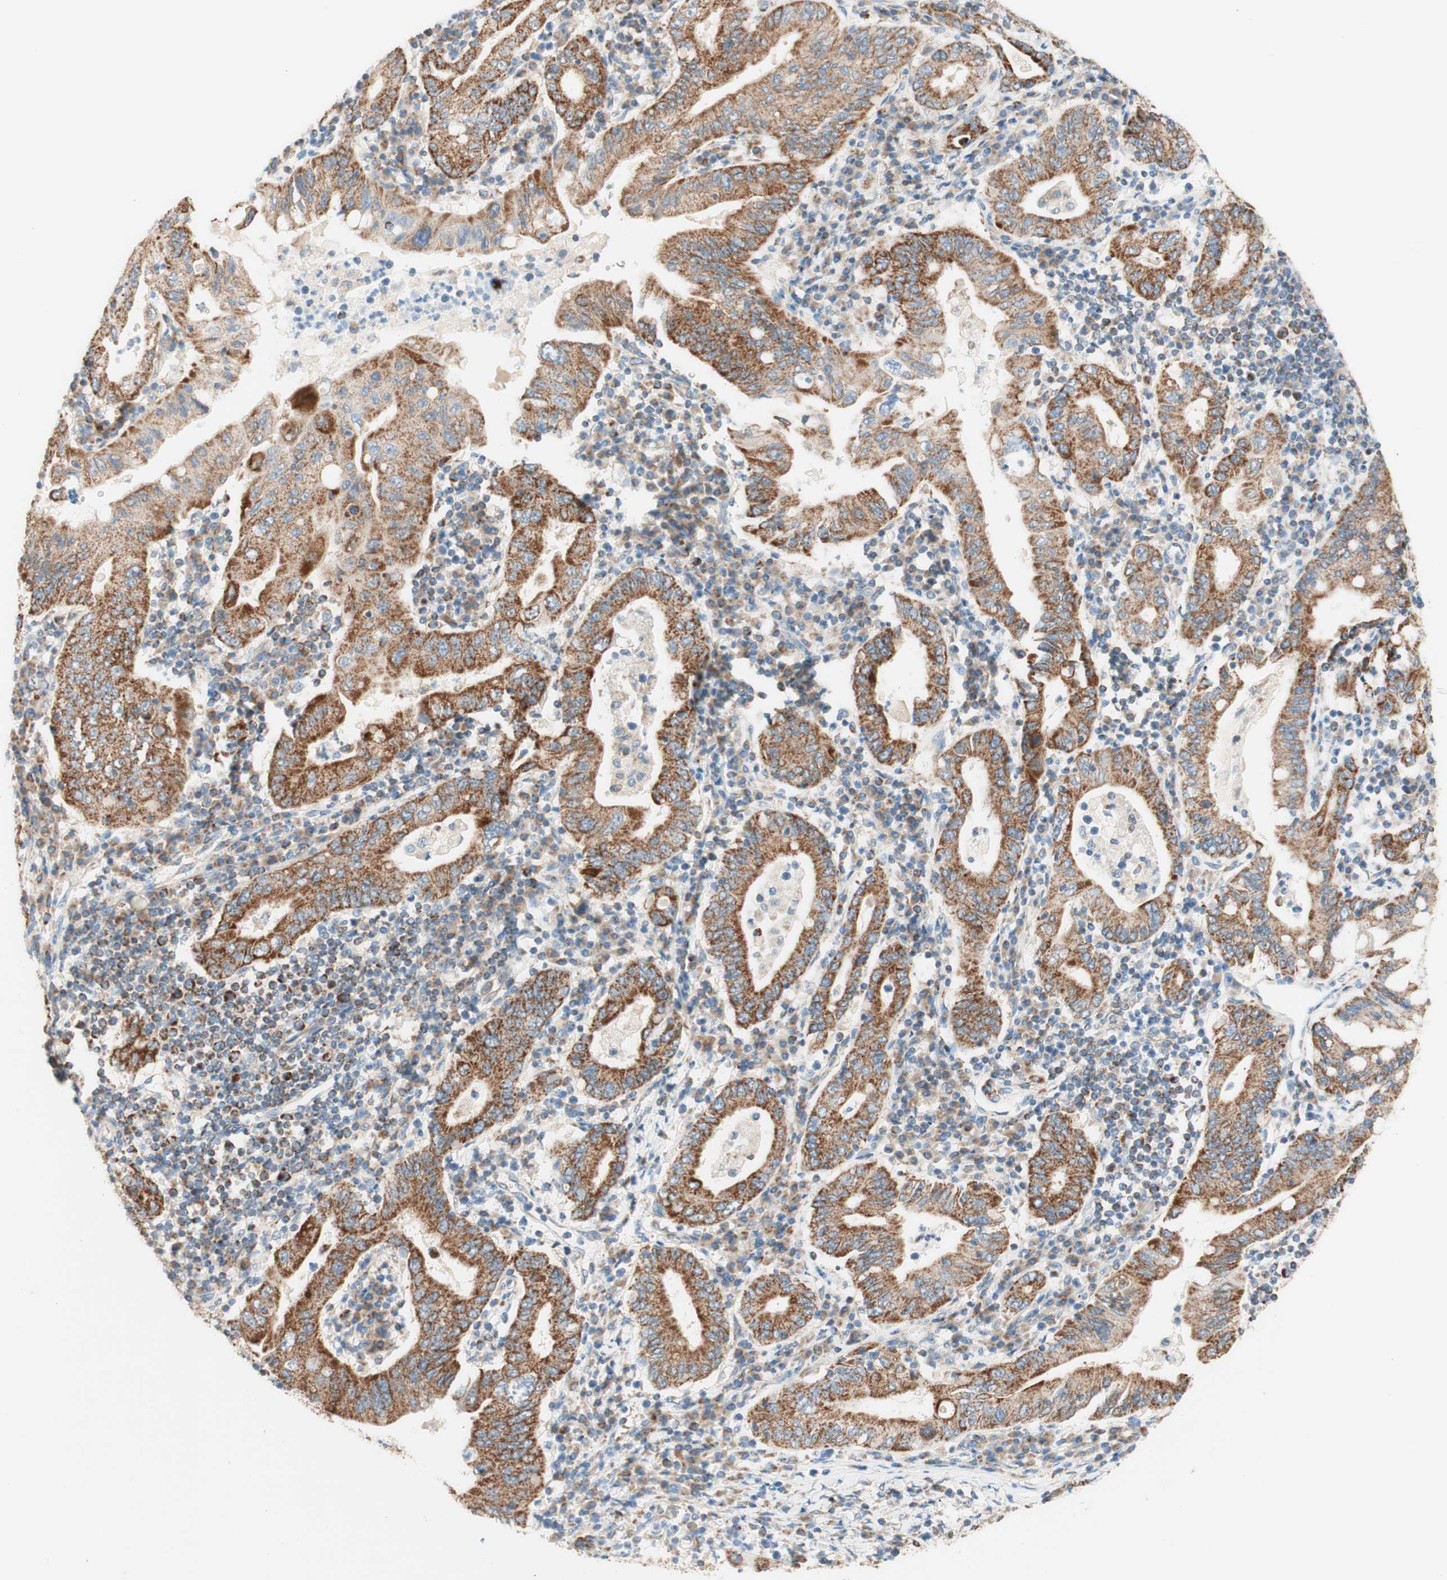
{"staining": {"intensity": "strong", "quantity": ">75%", "location": "cytoplasmic/membranous"}, "tissue": "stomach cancer", "cell_type": "Tumor cells", "image_type": "cancer", "snomed": [{"axis": "morphology", "description": "Normal tissue, NOS"}, {"axis": "morphology", "description": "Adenocarcinoma, NOS"}, {"axis": "topography", "description": "Esophagus"}, {"axis": "topography", "description": "Stomach, upper"}, {"axis": "topography", "description": "Peripheral nerve tissue"}], "caption": "Stomach cancer (adenocarcinoma) tissue shows strong cytoplasmic/membranous staining in about >75% of tumor cells (DAB (3,3'-diaminobenzidine) = brown stain, brightfield microscopy at high magnification).", "gene": "TOMM20", "patient": {"sex": "male", "age": 62}}